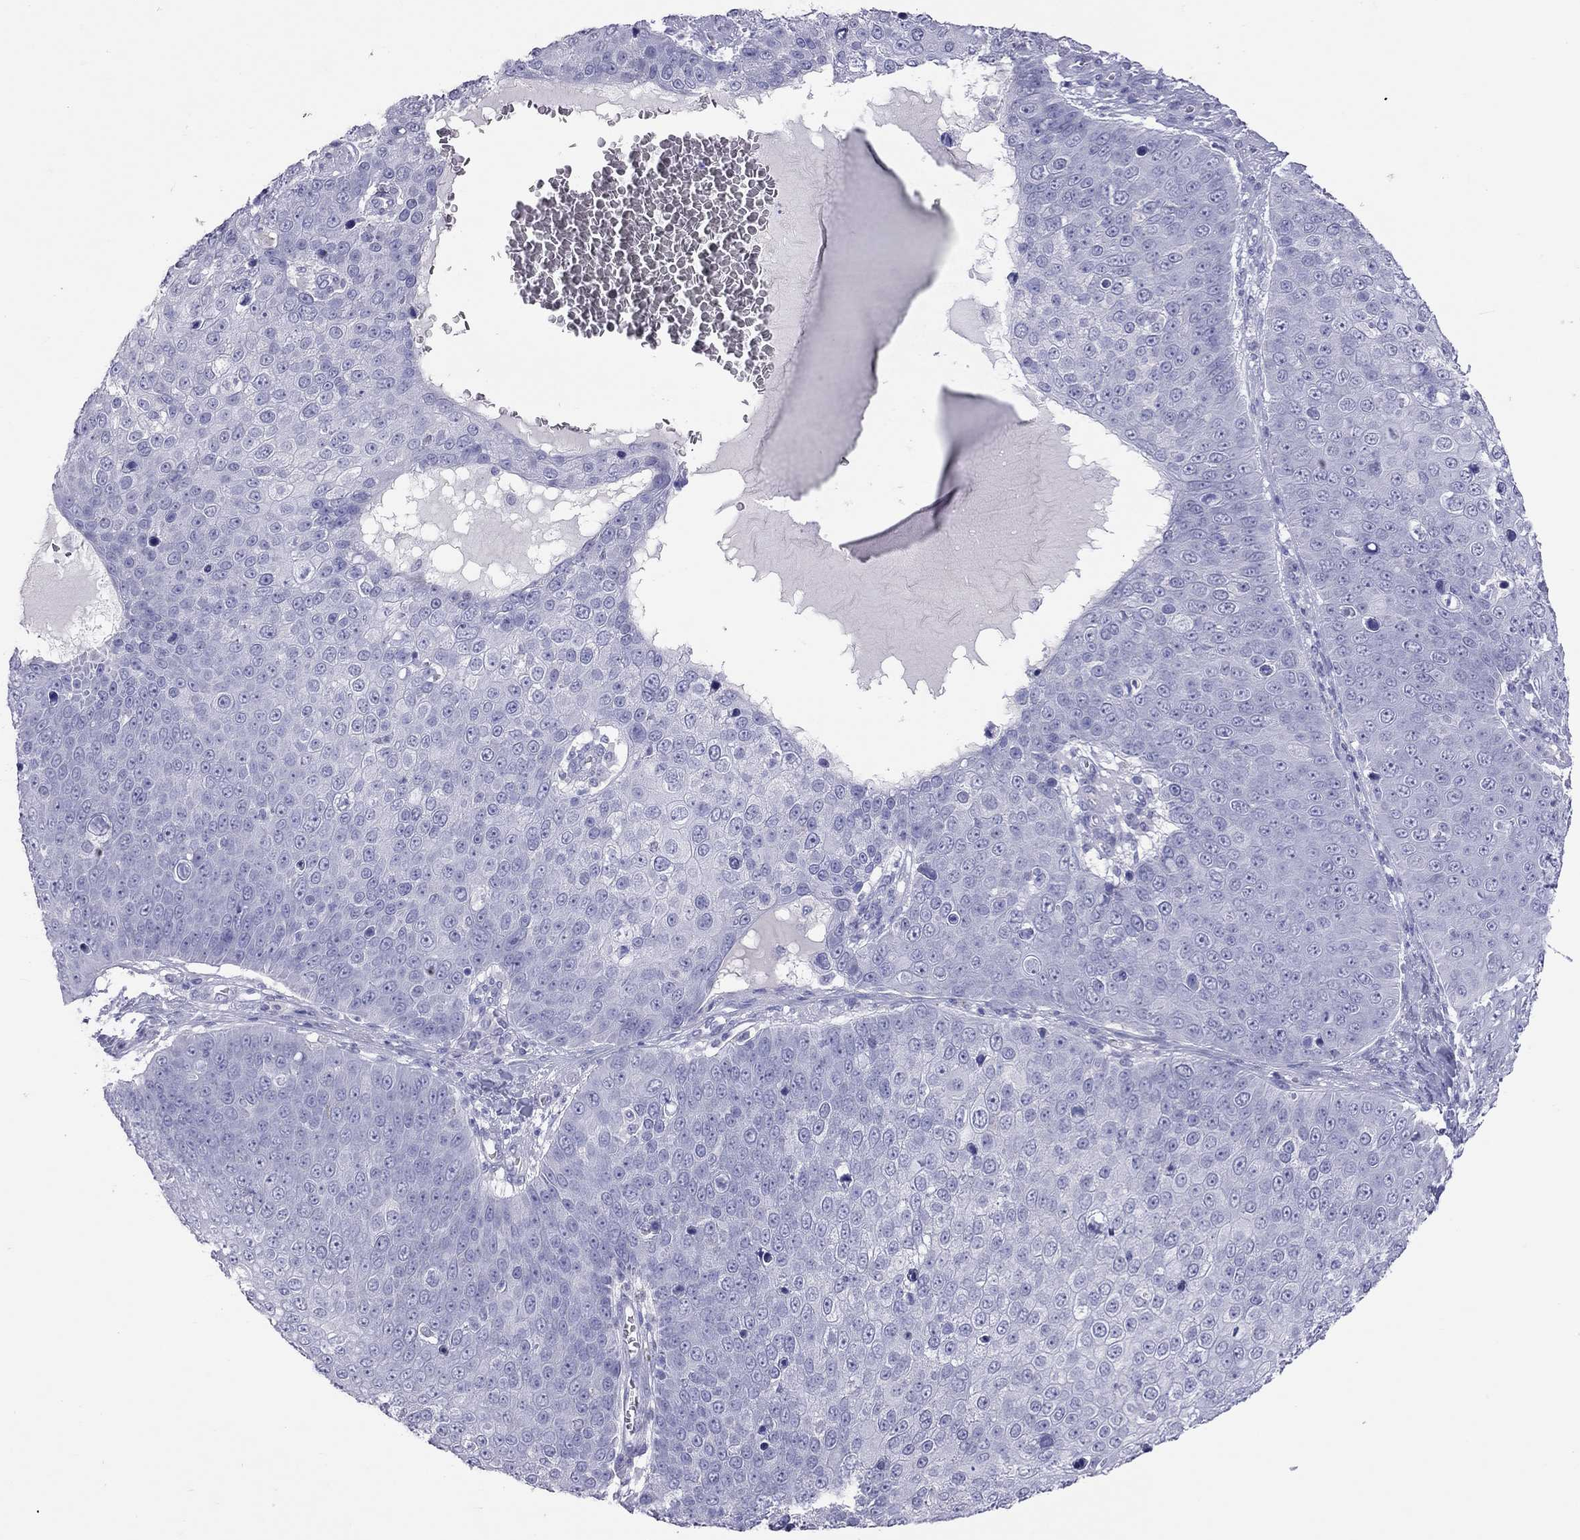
{"staining": {"intensity": "negative", "quantity": "none", "location": "none"}, "tissue": "skin cancer", "cell_type": "Tumor cells", "image_type": "cancer", "snomed": [{"axis": "morphology", "description": "Squamous cell carcinoma, NOS"}, {"axis": "topography", "description": "Skin"}], "caption": "Tumor cells are negative for protein expression in human skin squamous cell carcinoma. The staining was performed using DAB to visualize the protein expression in brown, while the nuclei were stained in blue with hematoxylin (Magnification: 20x).", "gene": "MUC16", "patient": {"sex": "male", "age": 71}}